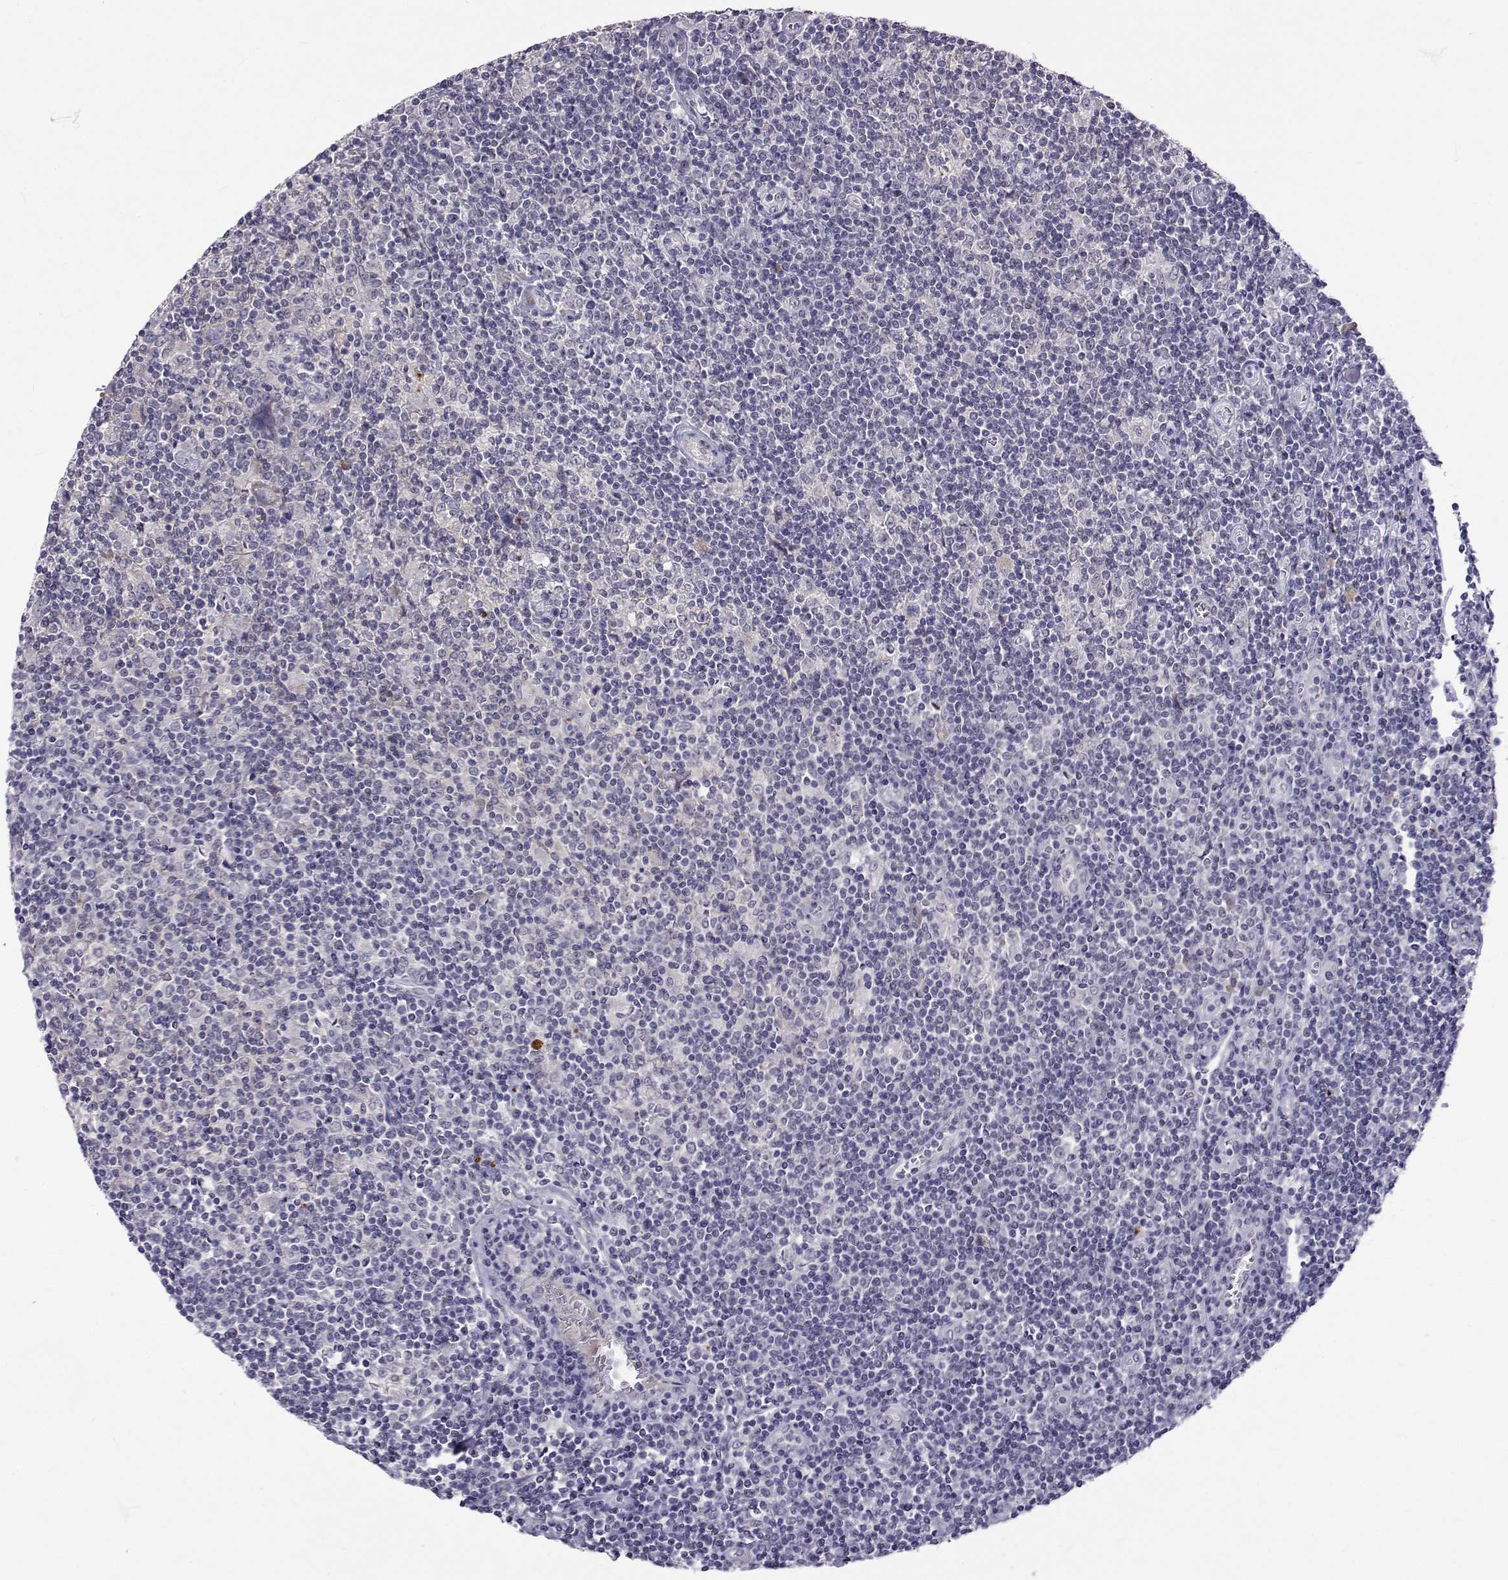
{"staining": {"intensity": "negative", "quantity": "none", "location": "none"}, "tissue": "lymphoma", "cell_type": "Tumor cells", "image_type": "cancer", "snomed": [{"axis": "morphology", "description": "Hodgkin's disease, NOS"}, {"axis": "topography", "description": "Lymph node"}], "caption": "Immunohistochemistry (IHC) of human Hodgkin's disease shows no staining in tumor cells.", "gene": "SLC6A3", "patient": {"sex": "male", "age": 40}}